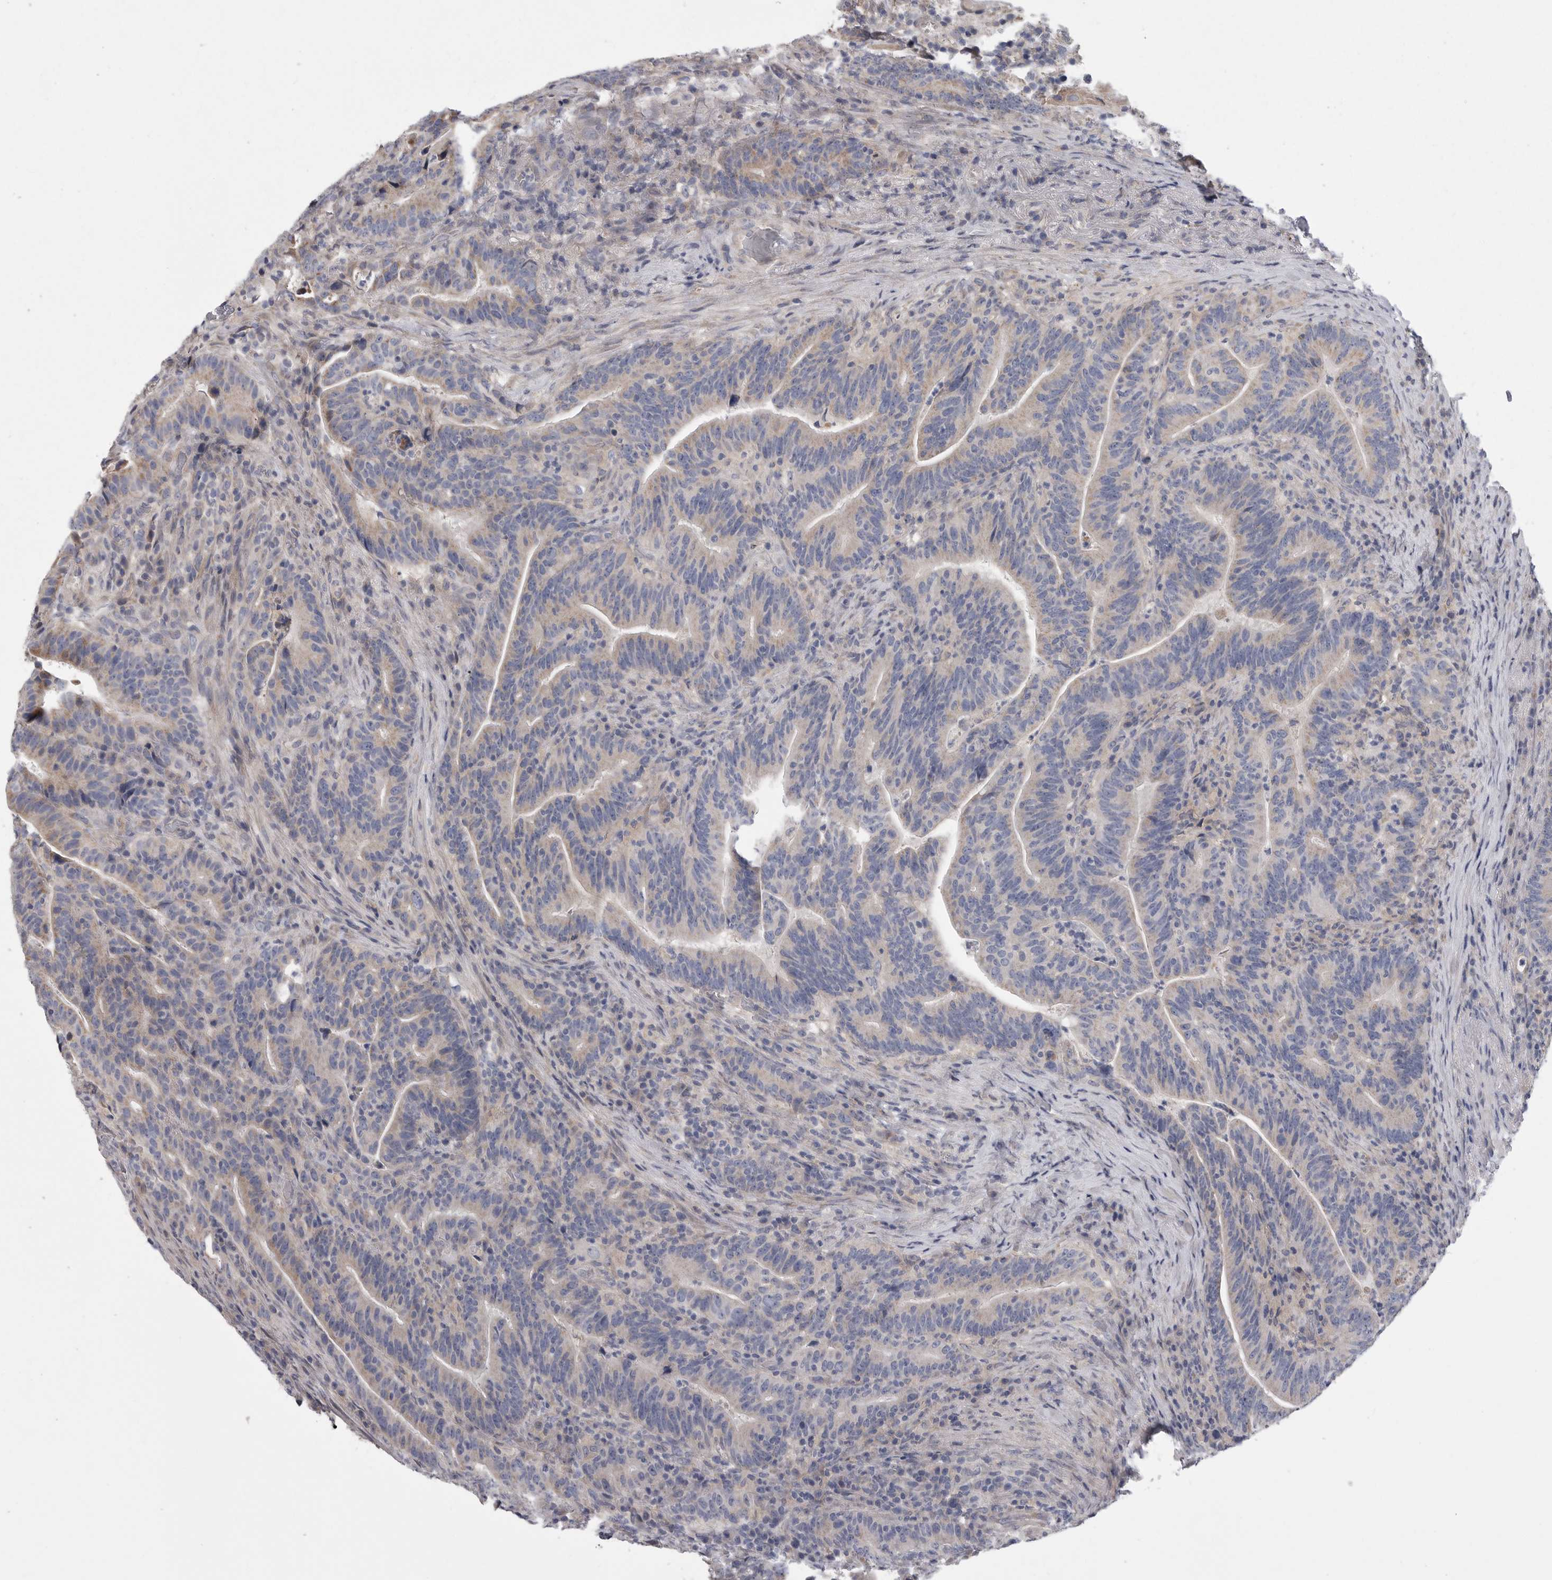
{"staining": {"intensity": "negative", "quantity": "none", "location": "none"}, "tissue": "colorectal cancer", "cell_type": "Tumor cells", "image_type": "cancer", "snomed": [{"axis": "morphology", "description": "Adenocarcinoma, NOS"}, {"axis": "topography", "description": "Colon"}], "caption": "Human colorectal cancer stained for a protein using immunohistochemistry exhibits no positivity in tumor cells.", "gene": "CRP", "patient": {"sex": "female", "age": 66}}